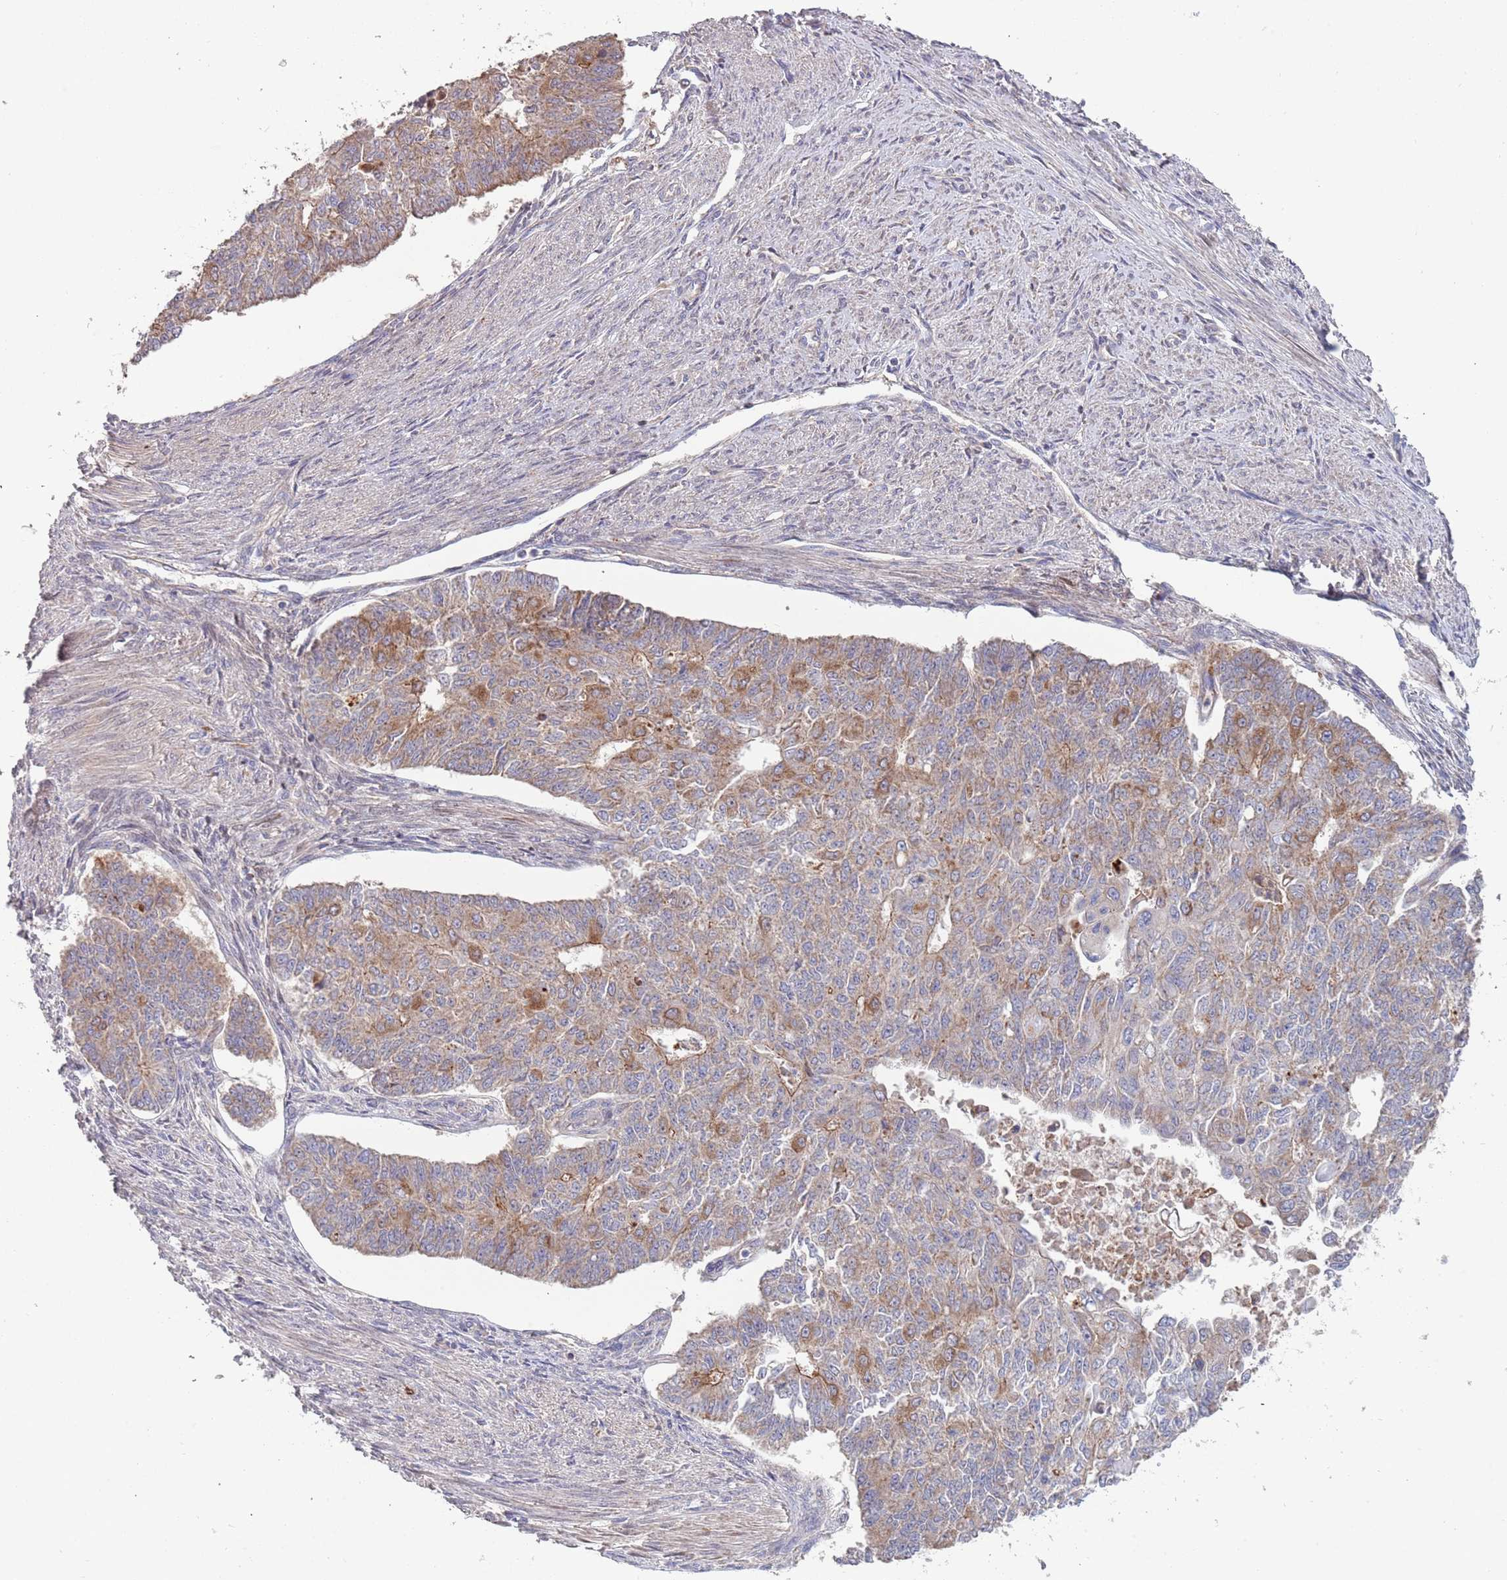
{"staining": {"intensity": "moderate", "quantity": "<25%", "location": "cytoplasmic/membranous"}, "tissue": "endometrial cancer", "cell_type": "Tumor cells", "image_type": "cancer", "snomed": [{"axis": "morphology", "description": "Adenocarcinoma, NOS"}, {"axis": "topography", "description": "Endometrium"}], "caption": "Immunohistochemistry (IHC) staining of adenocarcinoma (endometrial), which demonstrates low levels of moderate cytoplasmic/membranous staining in about <25% of tumor cells indicating moderate cytoplasmic/membranous protein positivity. The staining was performed using DAB (brown) for protein detection and nuclei were counterstained in hematoxylin (blue).", "gene": "ABCC10", "patient": {"sex": "female", "age": 32}}